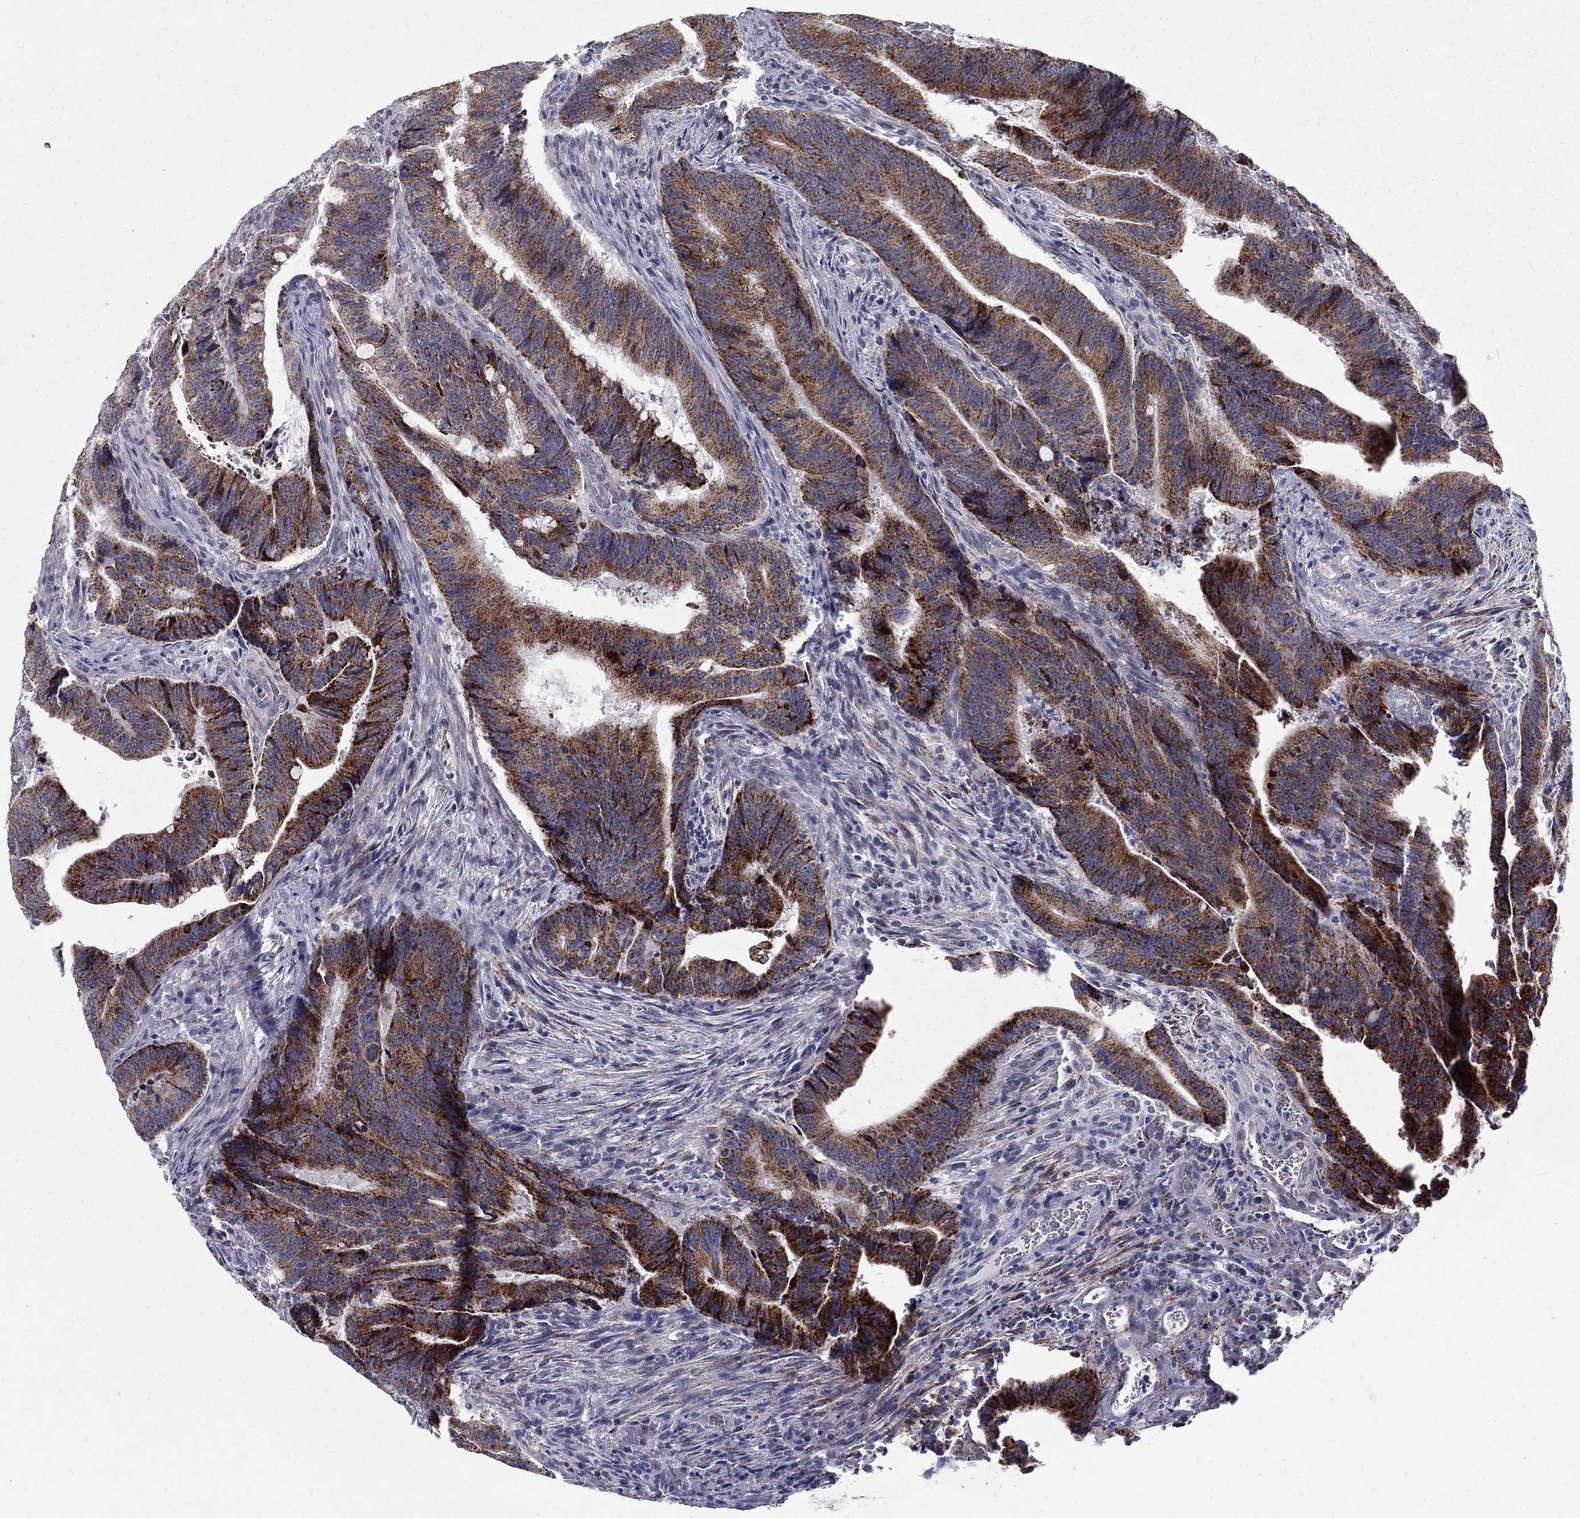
{"staining": {"intensity": "strong", "quantity": ">75%", "location": "cytoplasmic/membranous"}, "tissue": "colorectal cancer", "cell_type": "Tumor cells", "image_type": "cancer", "snomed": [{"axis": "morphology", "description": "Adenocarcinoma, NOS"}, {"axis": "topography", "description": "Colon"}], "caption": "The histopathology image exhibits staining of adenocarcinoma (colorectal), revealing strong cytoplasmic/membranous protein positivity (brown color) within tumor cells.", "gene": "CLIC6", "patient": {"sex": "female", "age": 87}}